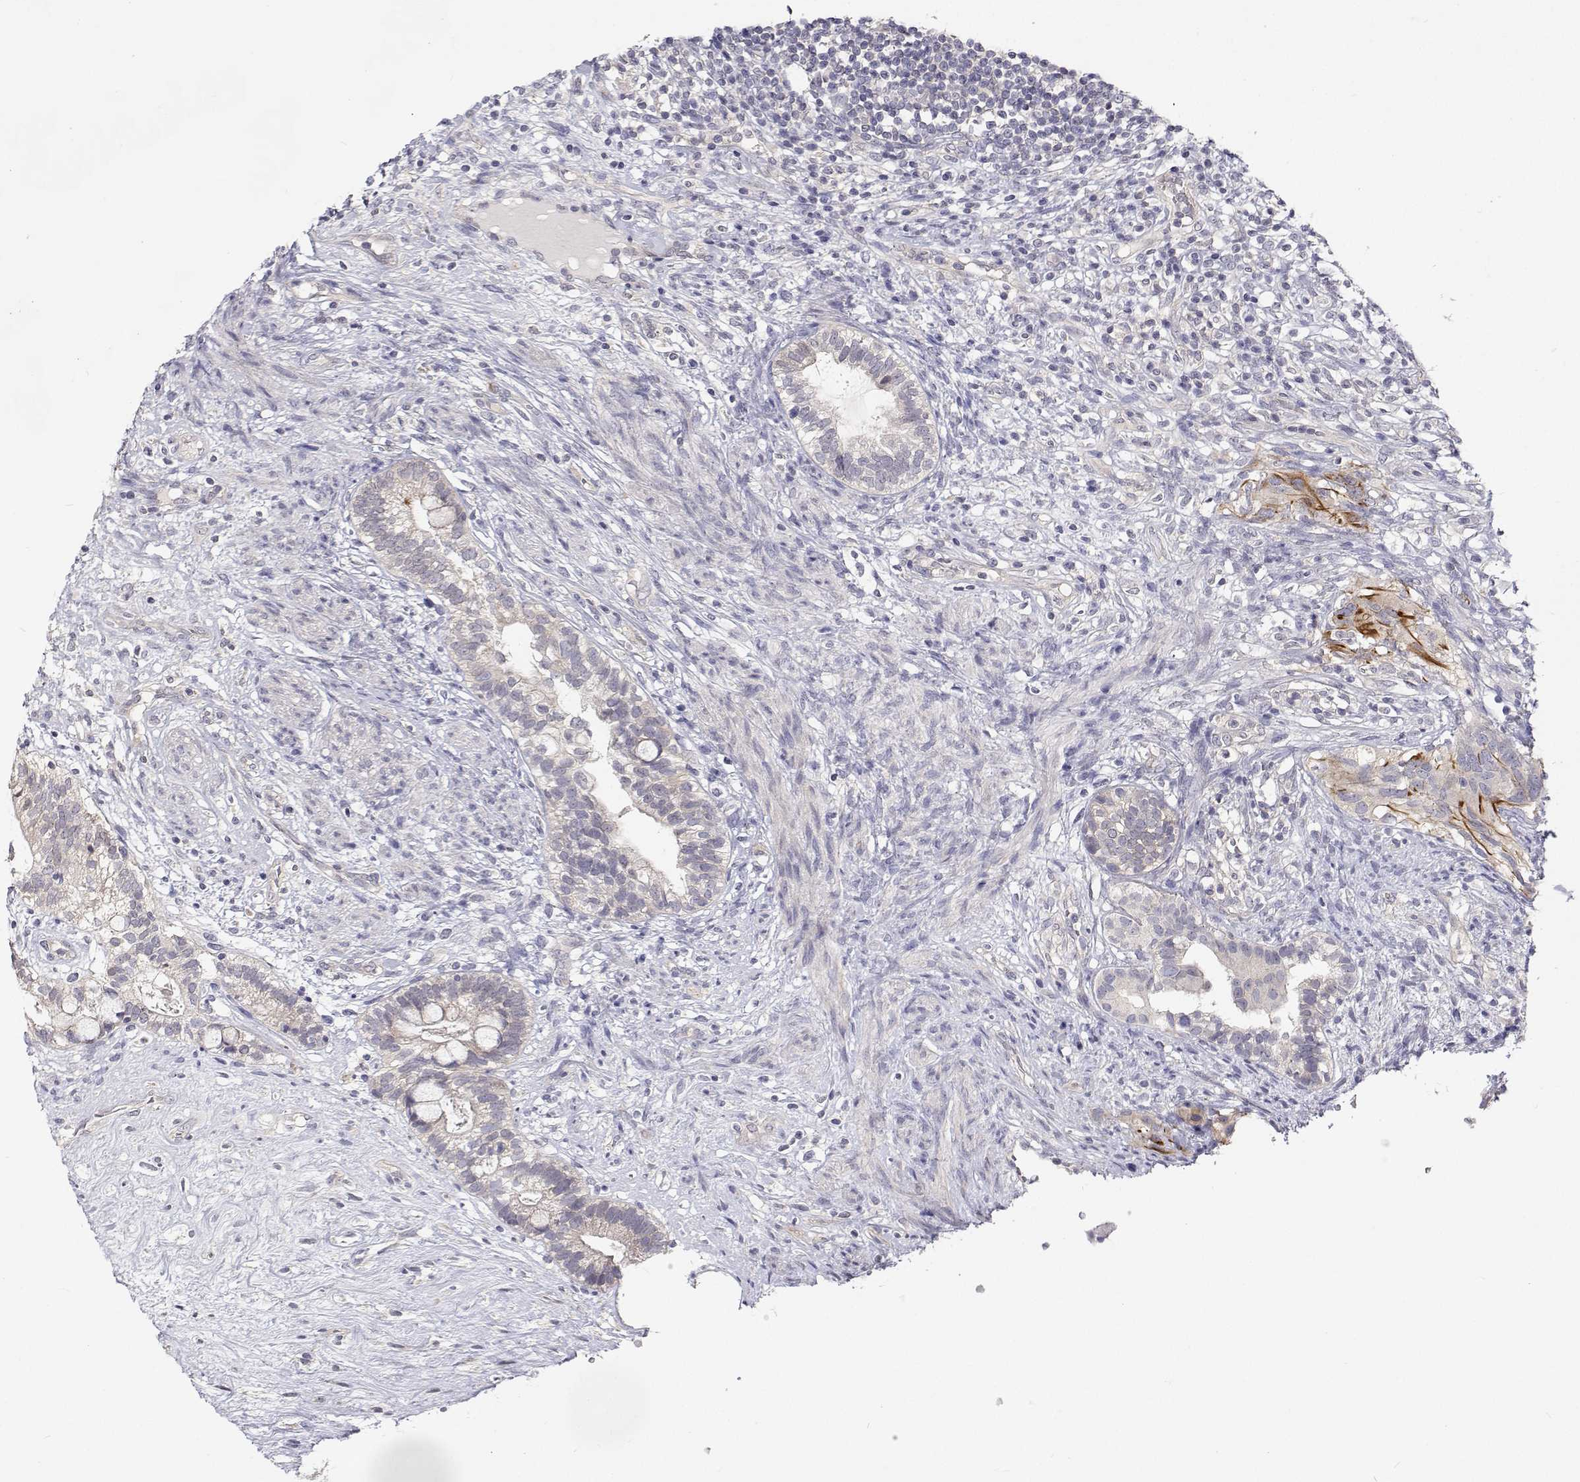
{"staining": {"intensity": "negative", "quantity": "none", "location": "none"}, "tissue": "testis cancer", "cell_type": "Tumor cells", "image_type": "cancer", "snomed": [{"axis": "morphology", "description": "Seminoma, NOS"}, {"axis": "morphology", "description": "Carcinoma, Embryonal, NOS"}, {"axis": "topography", "description": "Testis"}], "caption": "Embryonal carcinoma (testis) was stained to show a protein in brown. There is no significant staining in tumor cells.", "gene": "MYPN", "patient": {"sex": "male", "age": 41}}